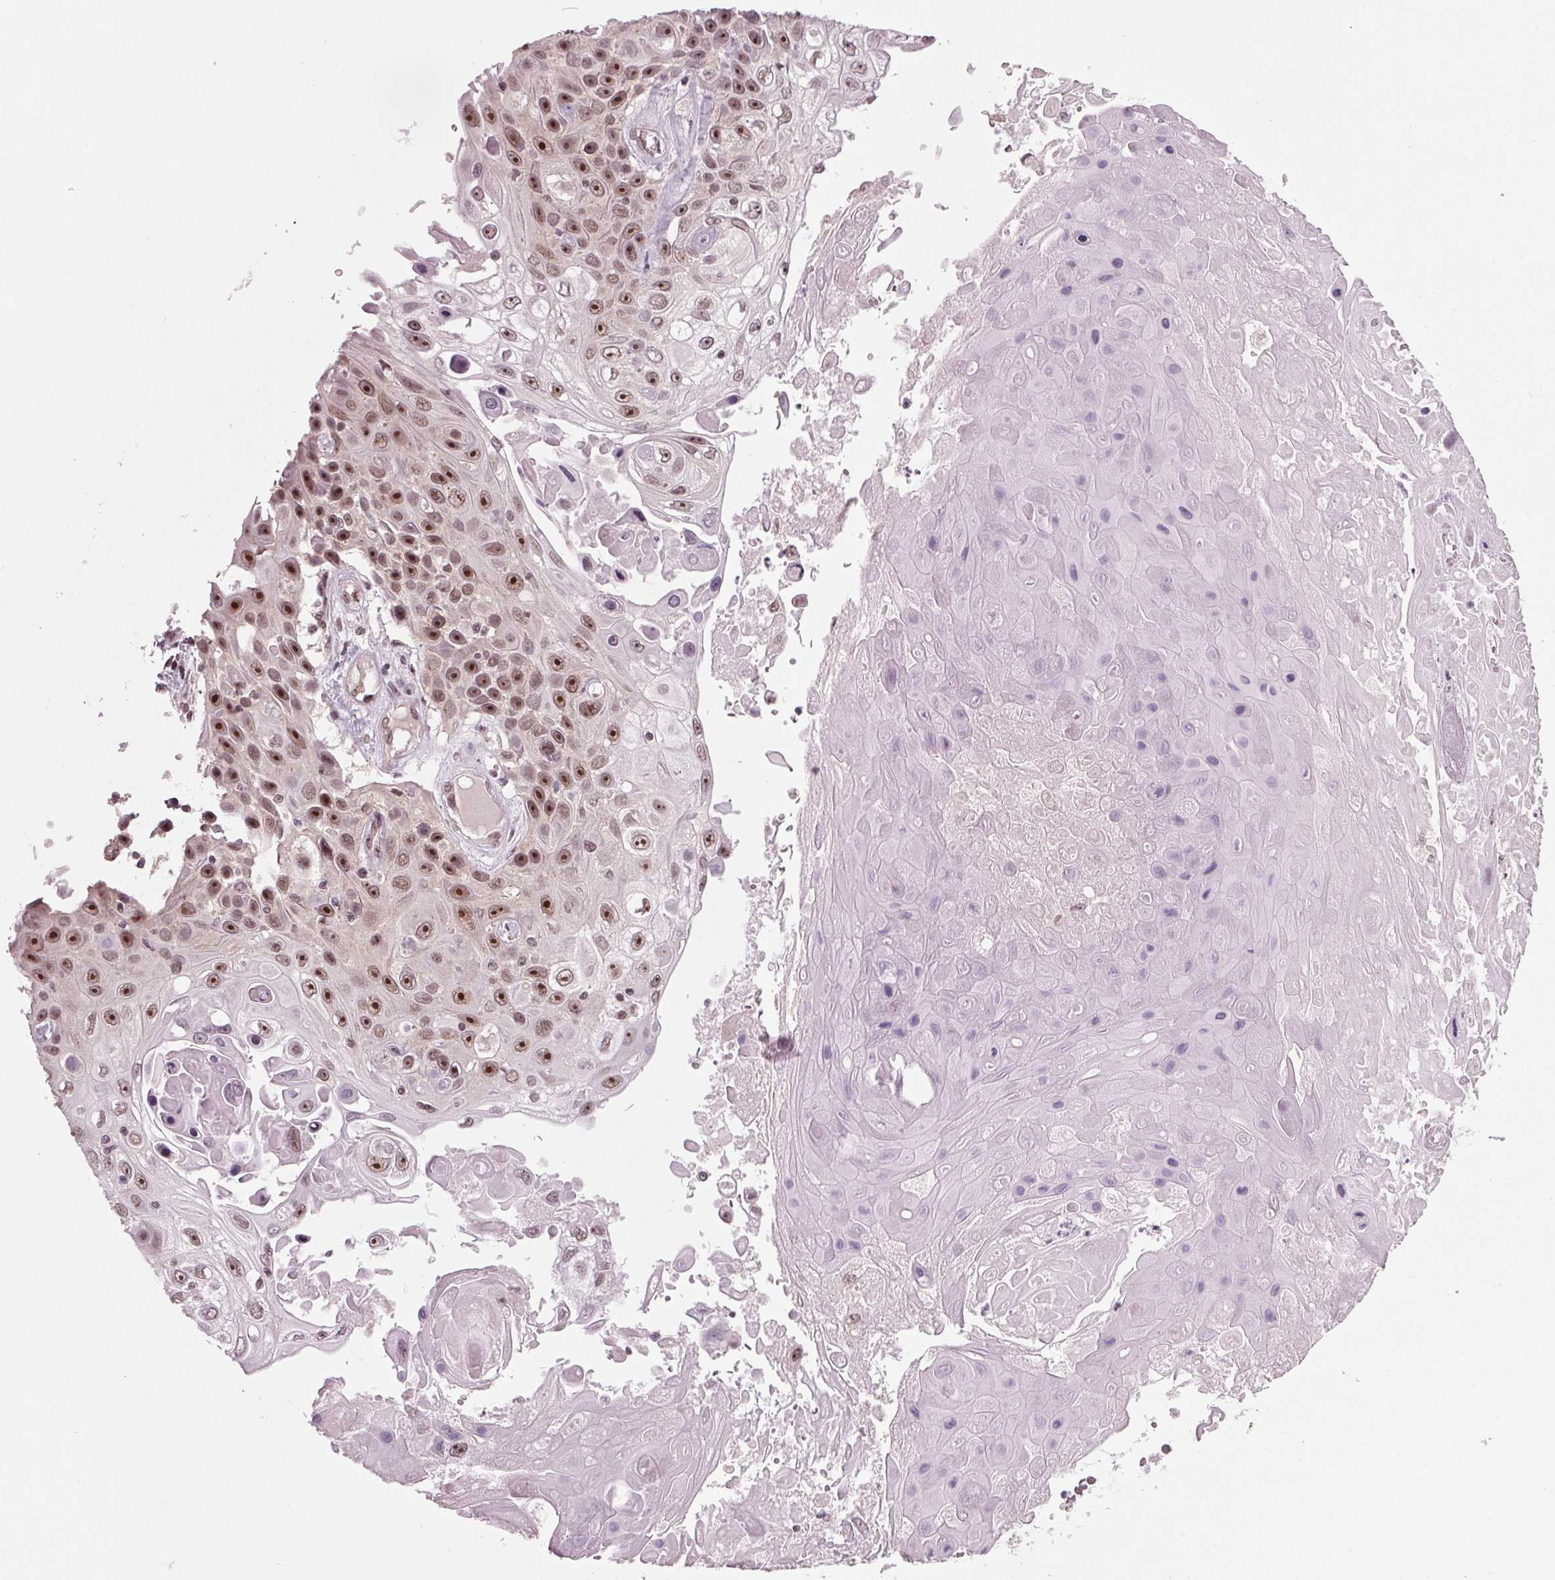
{"staining": {"intensity": "strong", "quantity": ">75%", "location": "nuclear"}, "tissue": "skin cancer", "cell_type": "Tumor cells", "image_type": "cancer", "snomed": [{"axis": "morphology", "description": "Squamous cell carcinoma, NOS"}, {"axis": "topography", "description": "Skin"}], "caption": "DAB immunohistochemical staining of human squamous cell carcinoma (skin) demonstrates strong nuclear protein staining in approximately >75% of tumor cells.", "gene": "DDX41", "patient": {"sex": "male", "age": 82}}